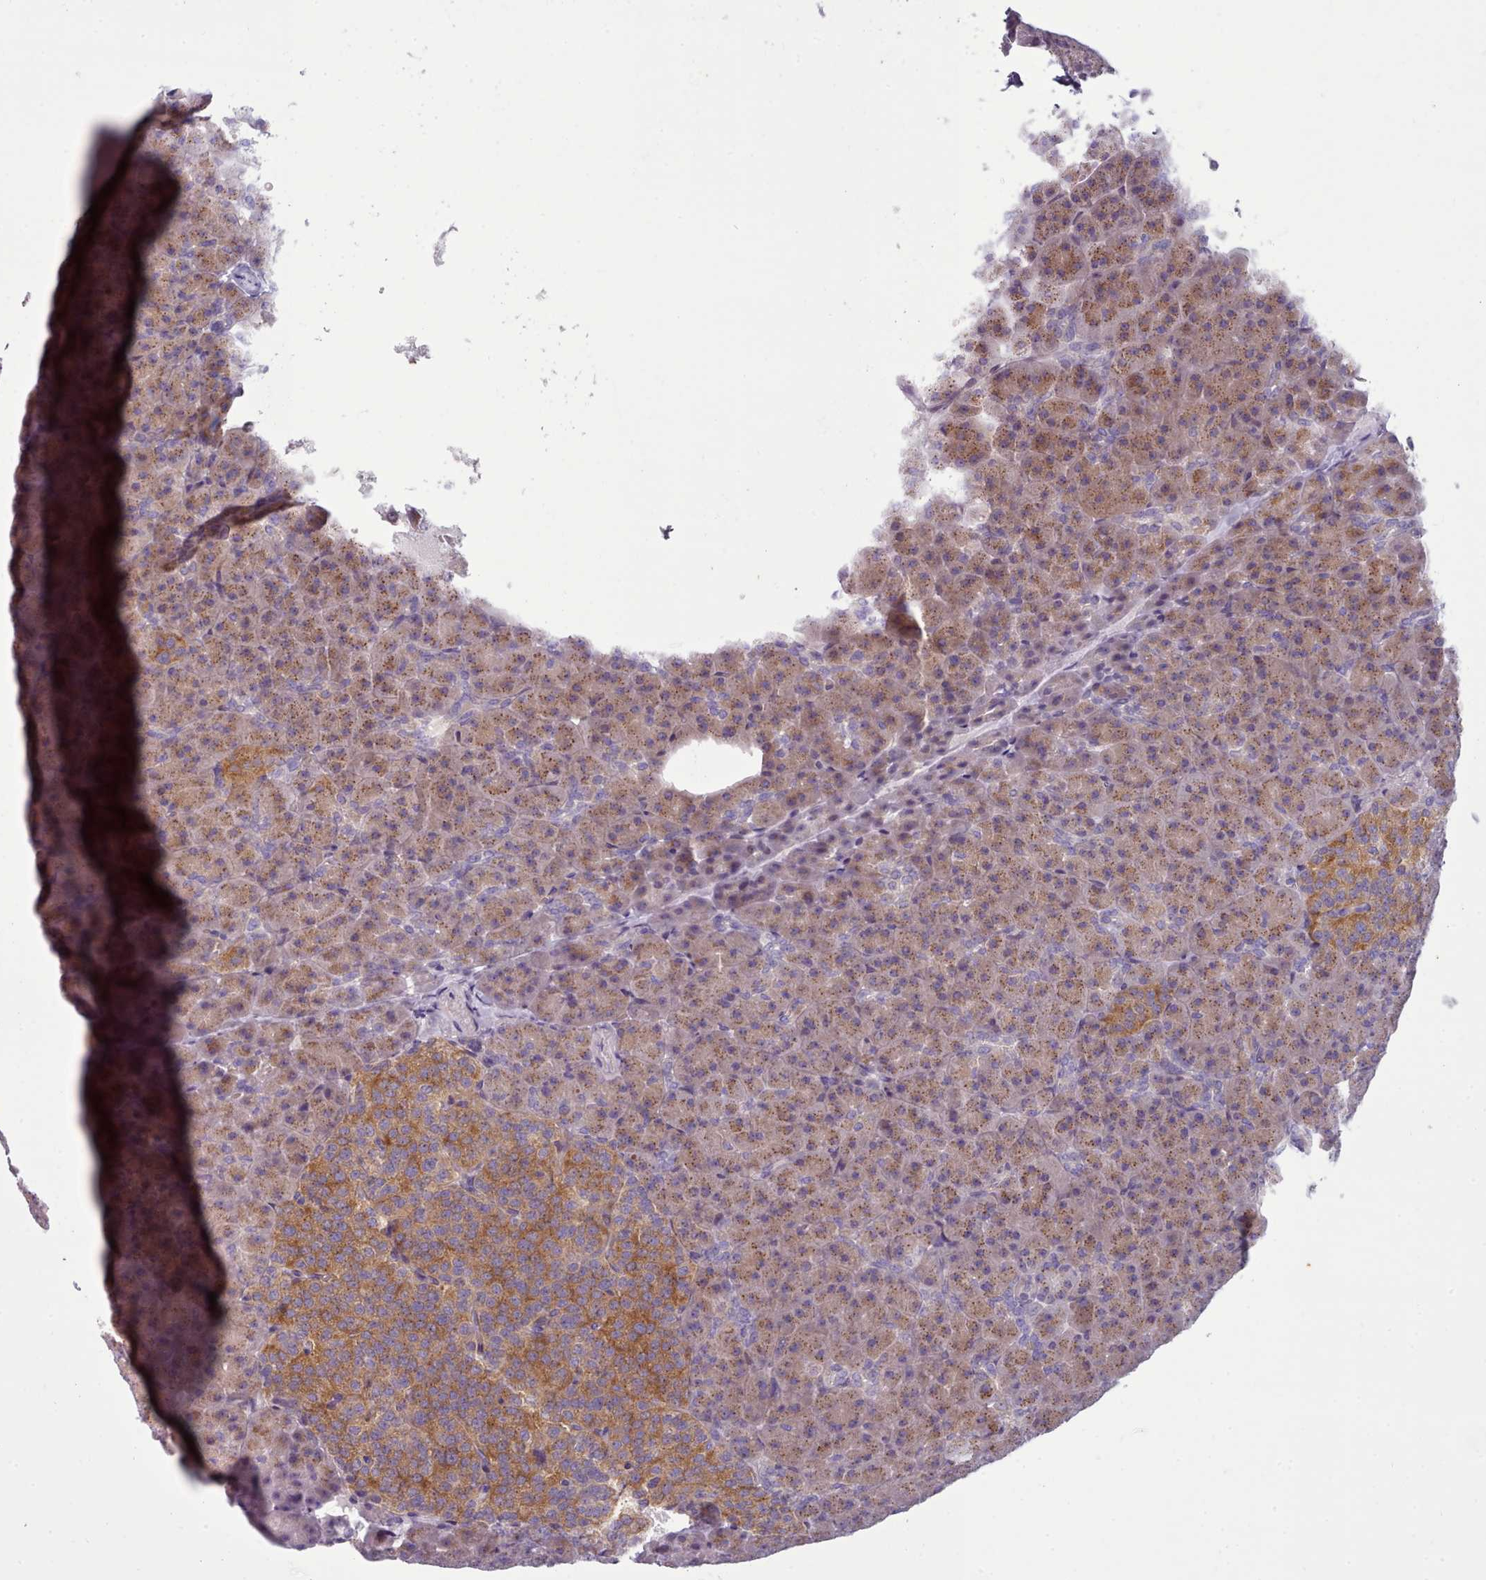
{"staining": {"intensity": "strong", "quantity": ">75%", "location": "cytoplasmic/membranous"}, "tissue": "pancreas", "cell_type": "Exocrine glandular cells", "image_type": "normal", "snomed": [{"axis": "morphology", "description": "Normal tissue, NOS"}, {"axis": "topography", "description": "Pancreas"}], "caption": "IHC (DAB) staining of unremarkable pancreas shows strong cytoplasmic/membranous protein staining in approximately >75% of exocrine glandular cells.", "gene": "MYRFL", "patient": {"sex": "female", "age": 74}}